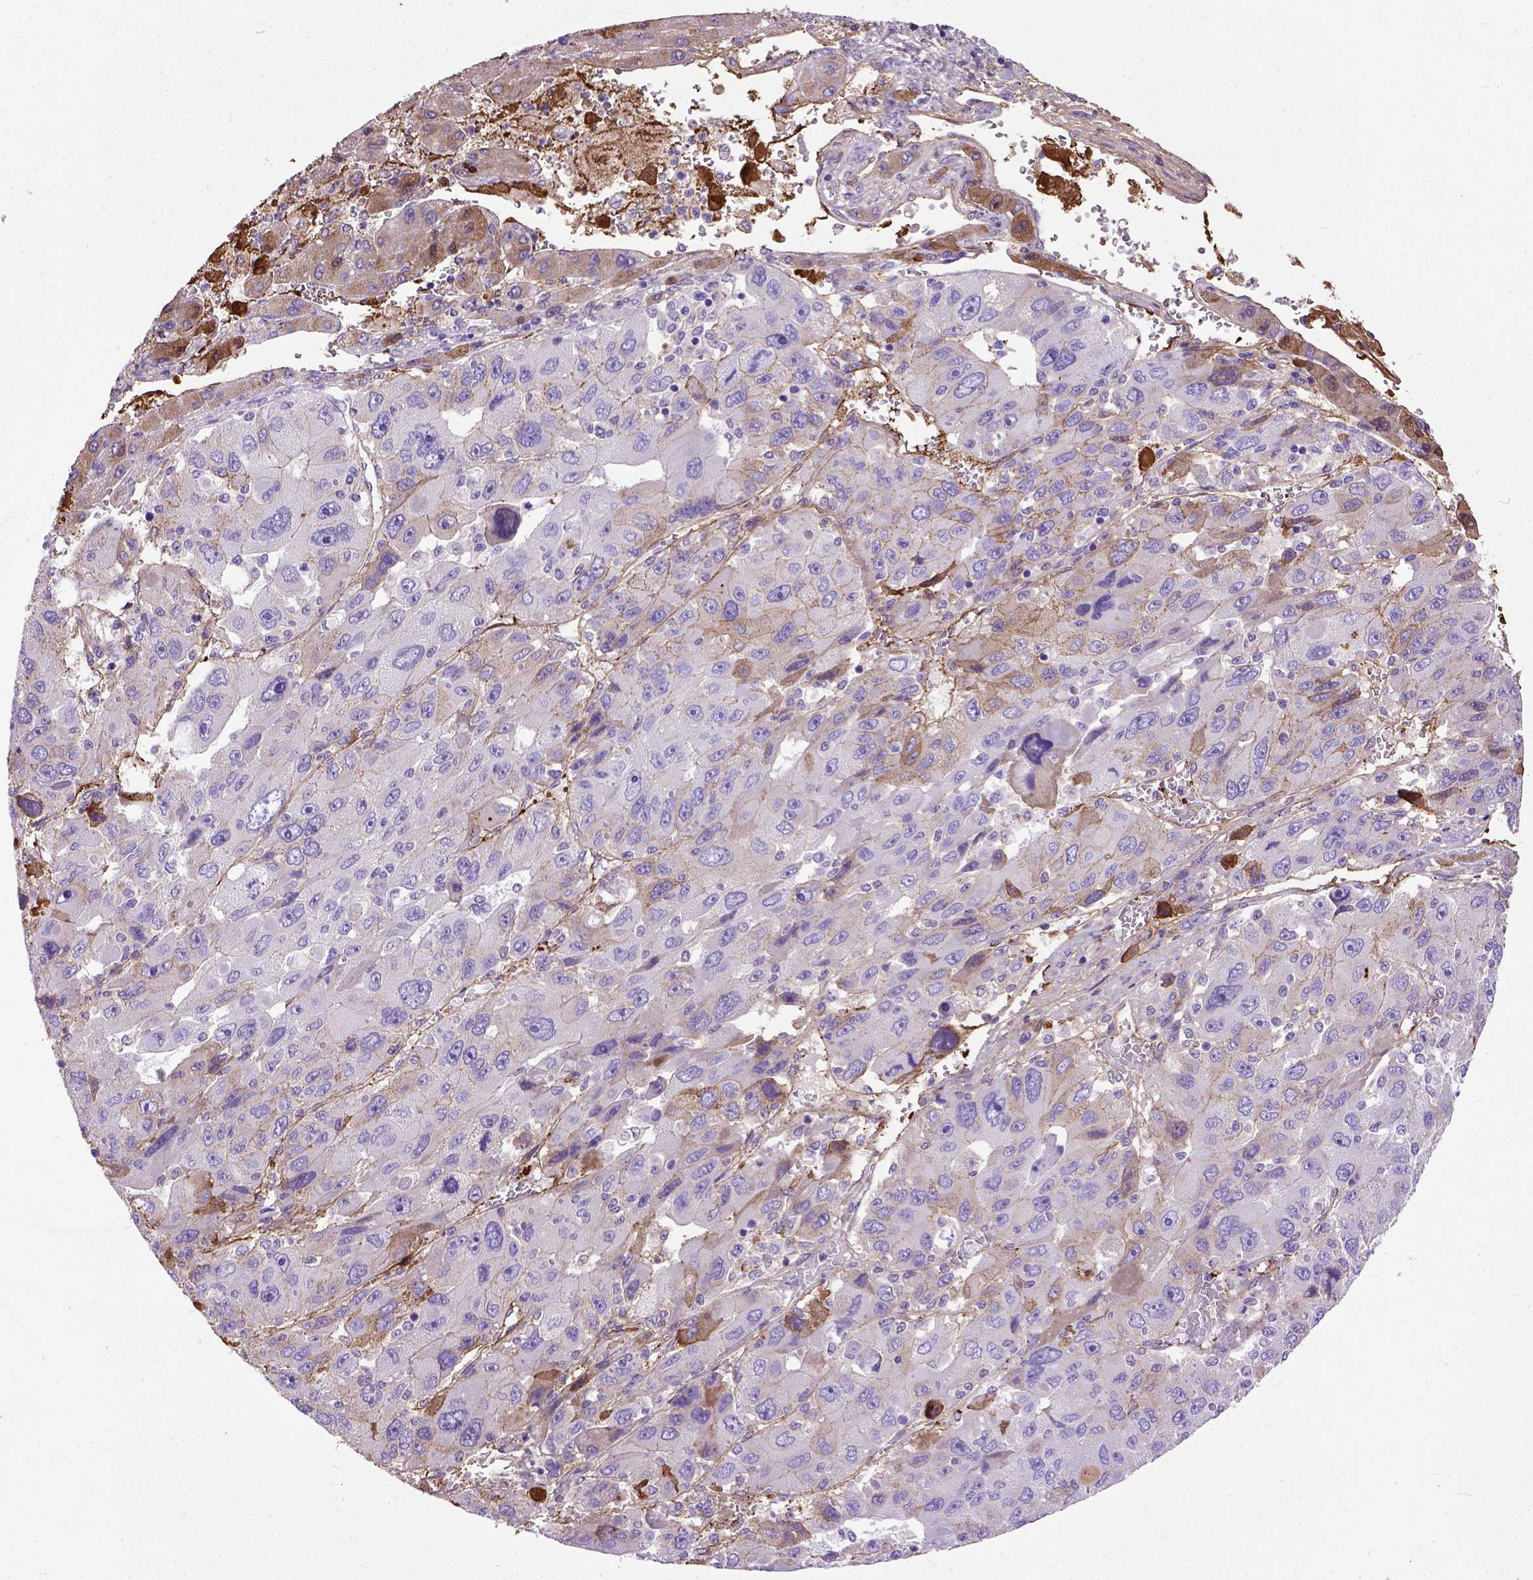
{"staining": {"intensity": "moderate", "quantity": "<25%", "location": "cytoplasmic/membranous"}, "tissue": "liver cancer", "cell_type": "Tumor cells", "image_type": "cancer", "snomed": [{"axis": "morphology", "description": "Carcinoma, Hepatocellular, NOS"}, {"axis": "topography", "description": "Liver"}], "caption": "Immunohistochemistry (IHC) histopathology image of neoplastic tissue: liver cancer stained using immunohistochemistry (IHC) displays low levels of moderate protein expression localized specifically in the cytoplasmic/membranous of tumor cells, appearing as a cytoplasmic/membranous brown color.", "gene": "ADAMTS8", "patient": {"sex": "female", "age": 41}}